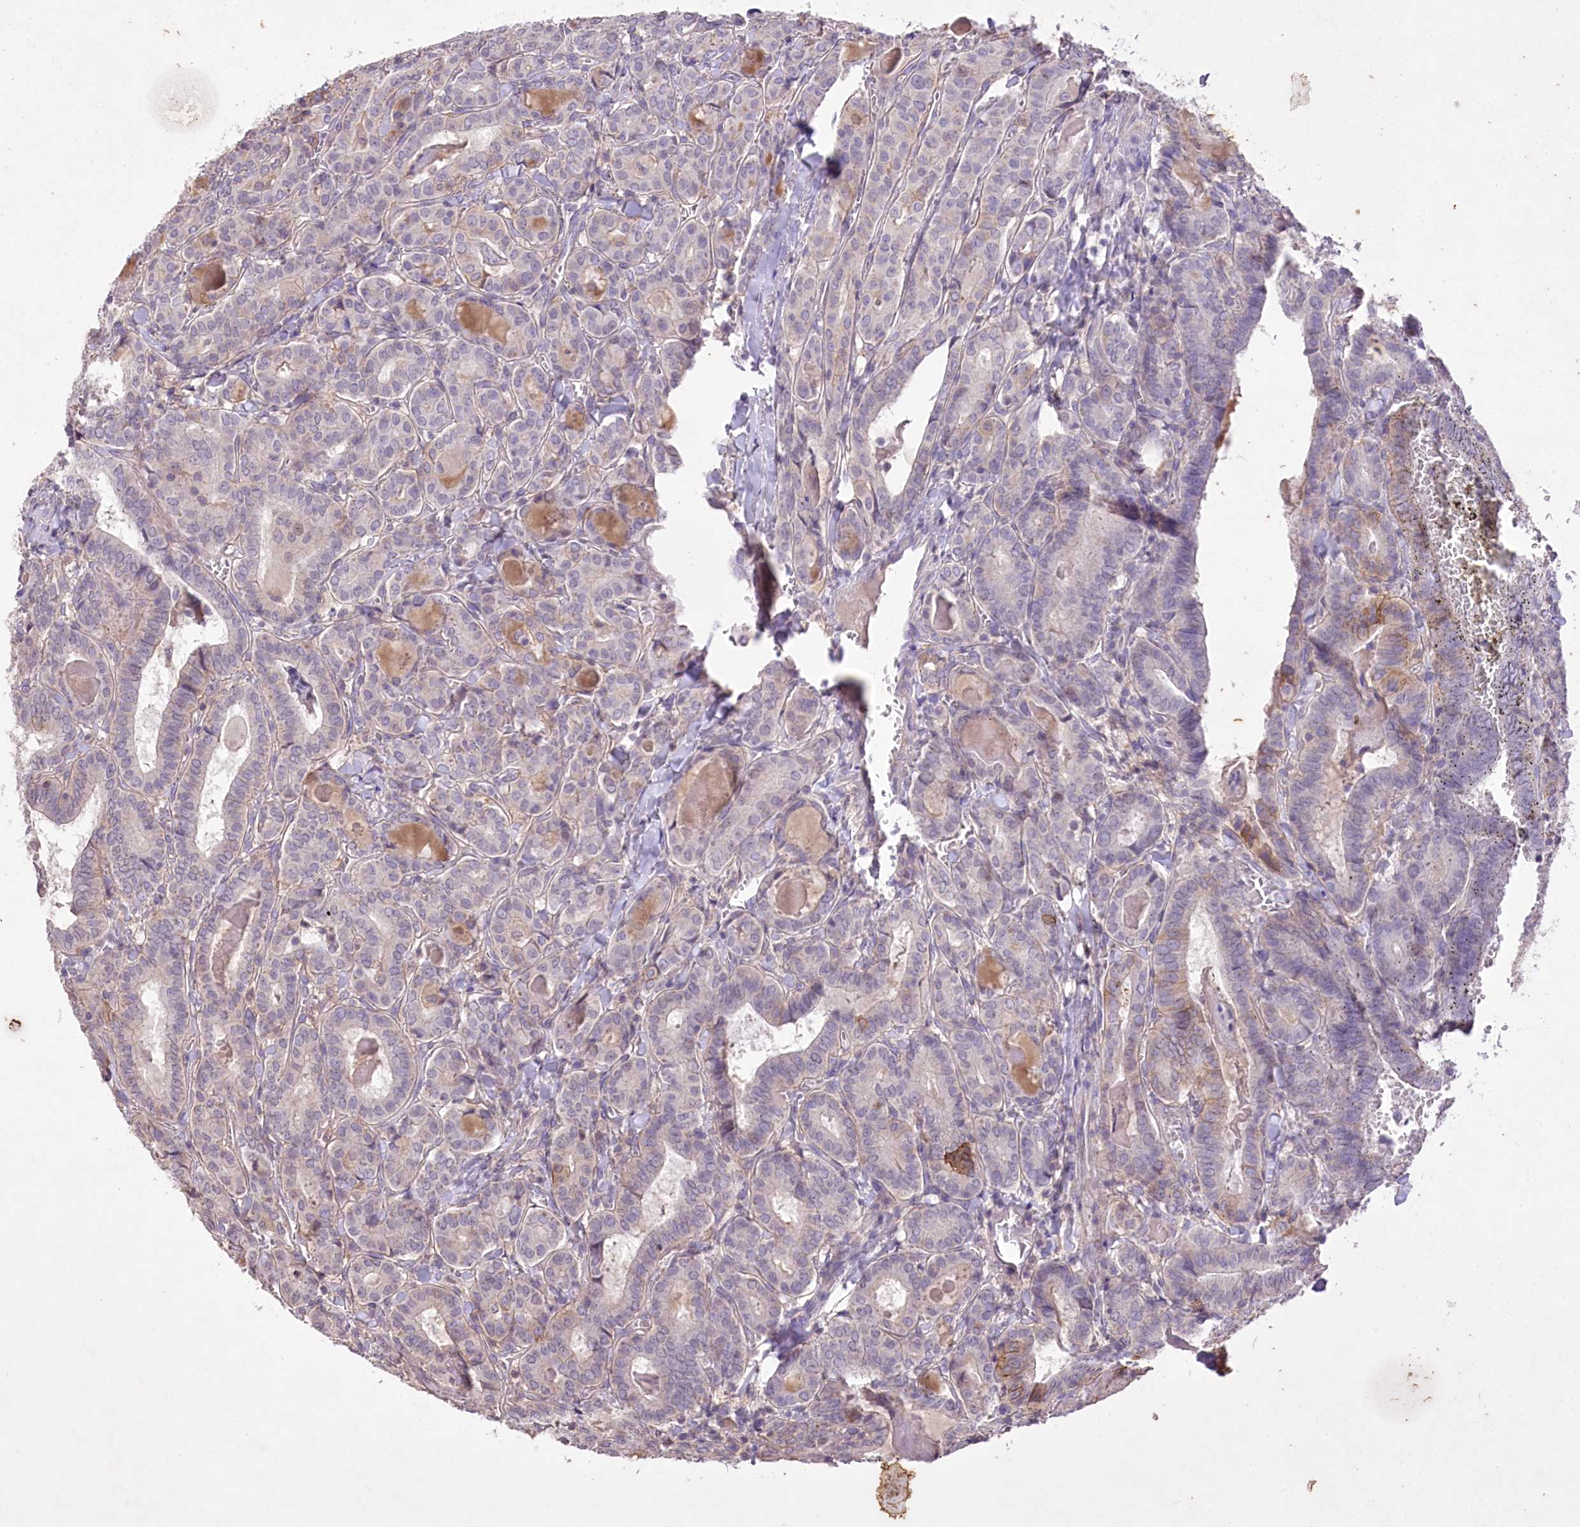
{"staining": {"intensity": "negative", "quantity": "none", "location": "none"}, "tissue": "thyroid cancer", "cell_type": "Tumor cells", "image_type": "cancer", "snomed": [{"axis": "morphology", "description": "Papillary adenocarcinoma, NOS"}, {"axis": "topography", "description": "Thyroid gland"}], "caption": "This is an immunohistochemistry (IHC) image of thyroid cancer. There is no staining in tumor cells.", "gene": "ENPP1", "patient": {"sex": "female", "age": 72}}